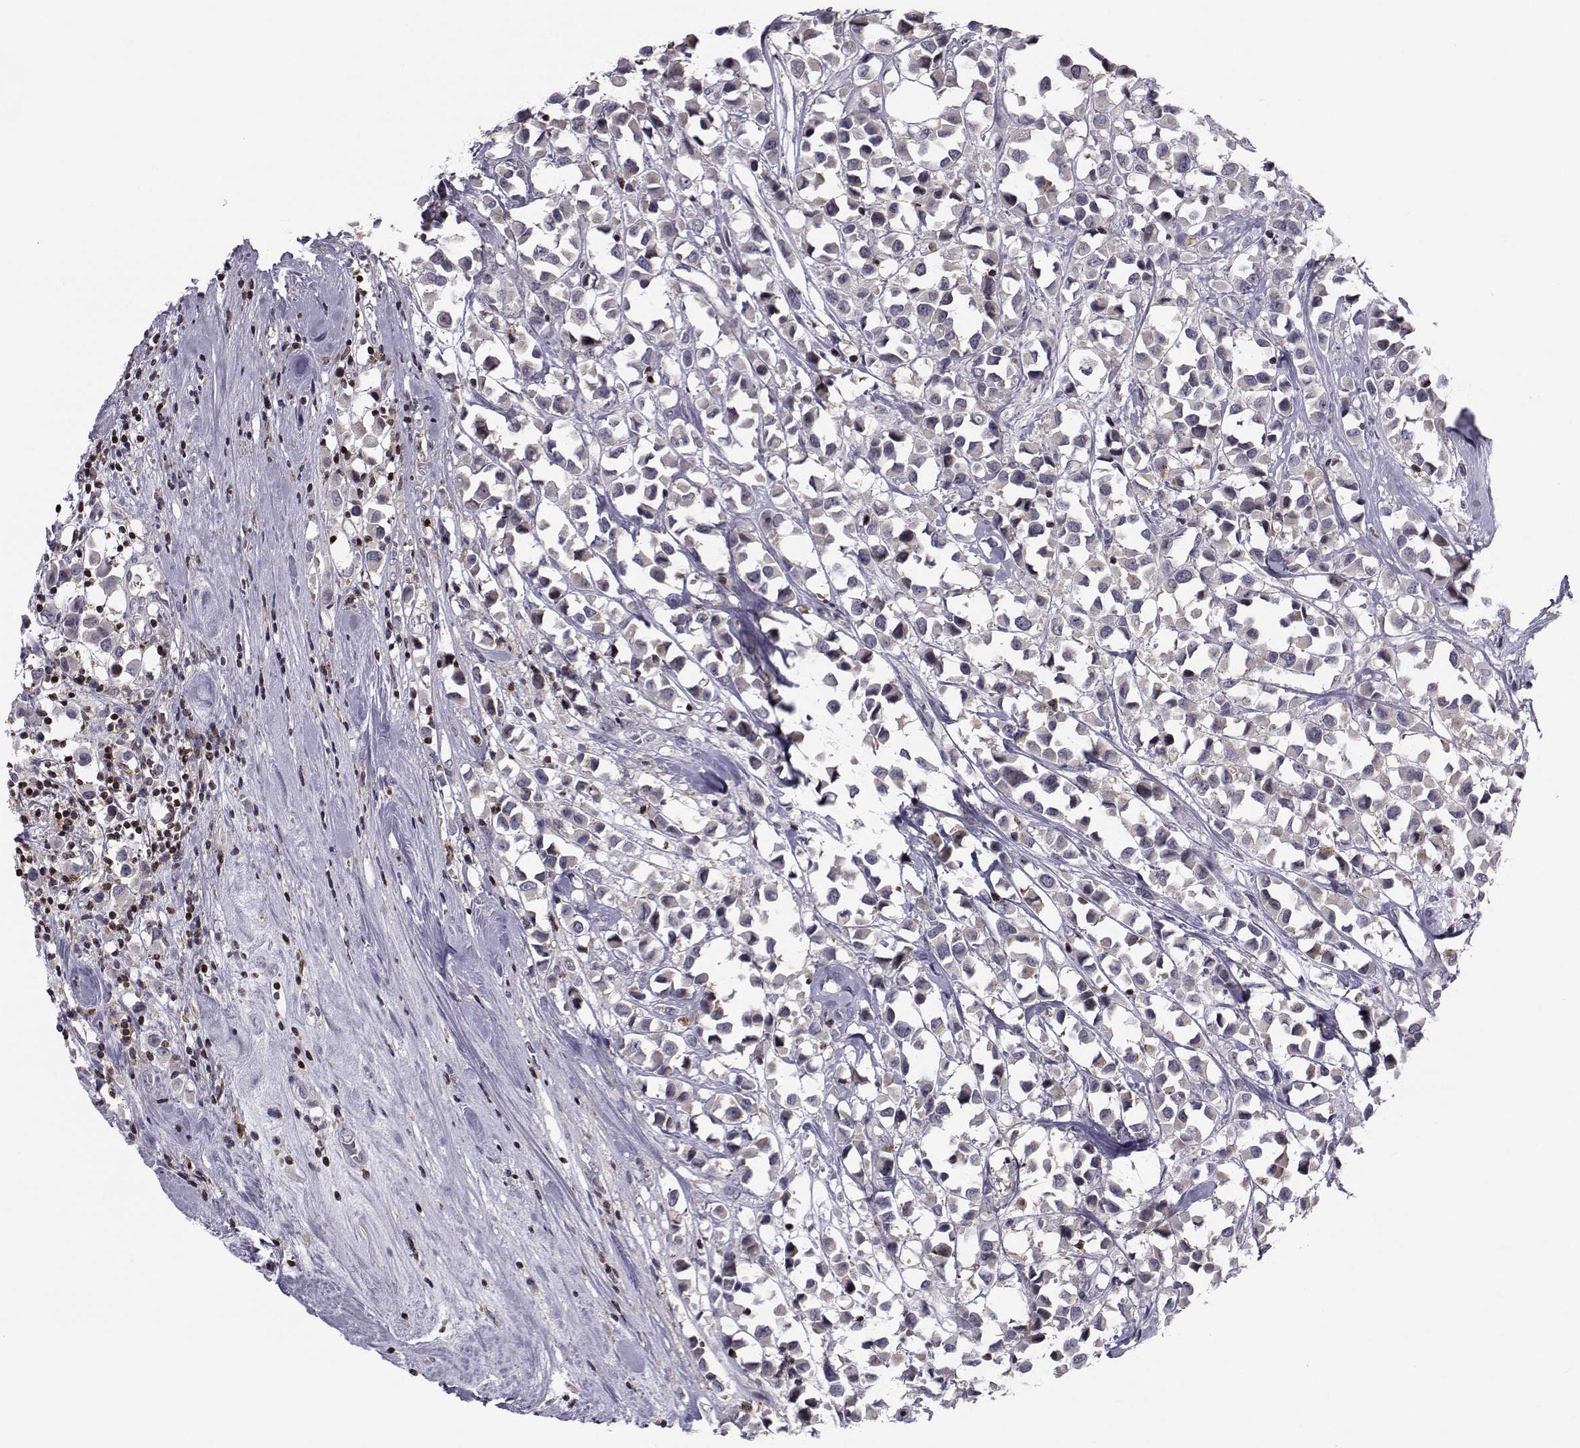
{"staining": {"intensity": "negative", "quantity": "none", "location": "none"}, "tissue": "breast cancer", "cell_type": "Tumor cells", "image_type": "cancer", "snomed": [{"axis": "morphology", "description": "Duct carcinoma"}, {"axis": "topography", "description": "Breast"}], "caption": "IHC histopathology image of human breast cancer stained for a protein (brown), which reveals no staining in tumor cells.", "gene": "PCP4L1", "patient": {"sex": "female", "age": 61}}